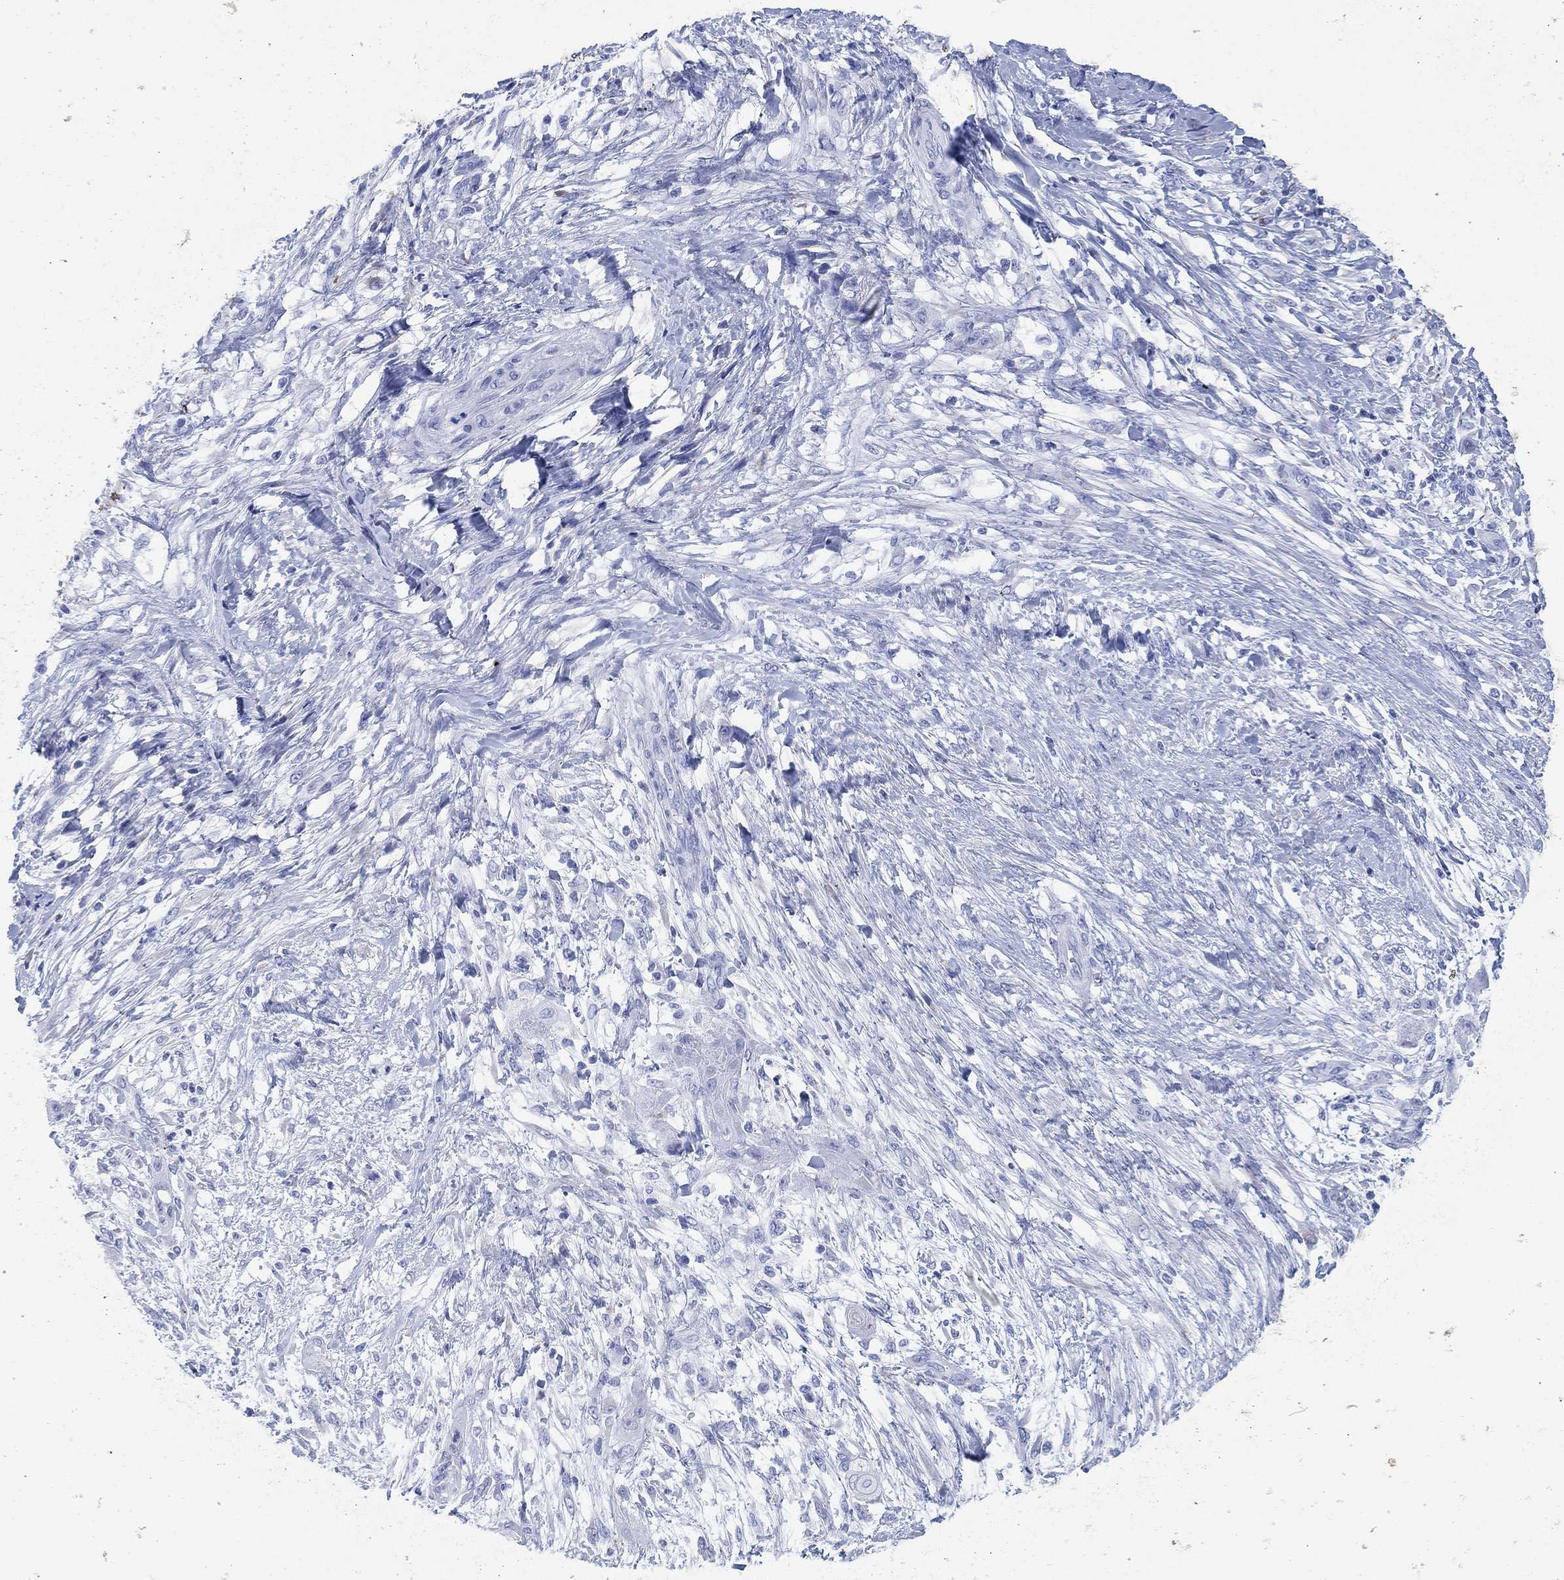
{"staining": {"intensity": "negative", "quantity": "none", "location": "none"}, "tissue": "skin cancer", "cell_type": "Tumor cells", "image_type": "cancer", "snomed": [{"axis": "morphology", "description": "Squamous cell carcinoma, NOS"}, {"axis": "topography", "description": "Skin"}], "caption": "DAB immunohistochemical staining of human skin squamous cell carcinoma reveals no significant expression in tumor cells.", "gene": "SLC9C2", "patient": {"sex": "male", "age": 62}}